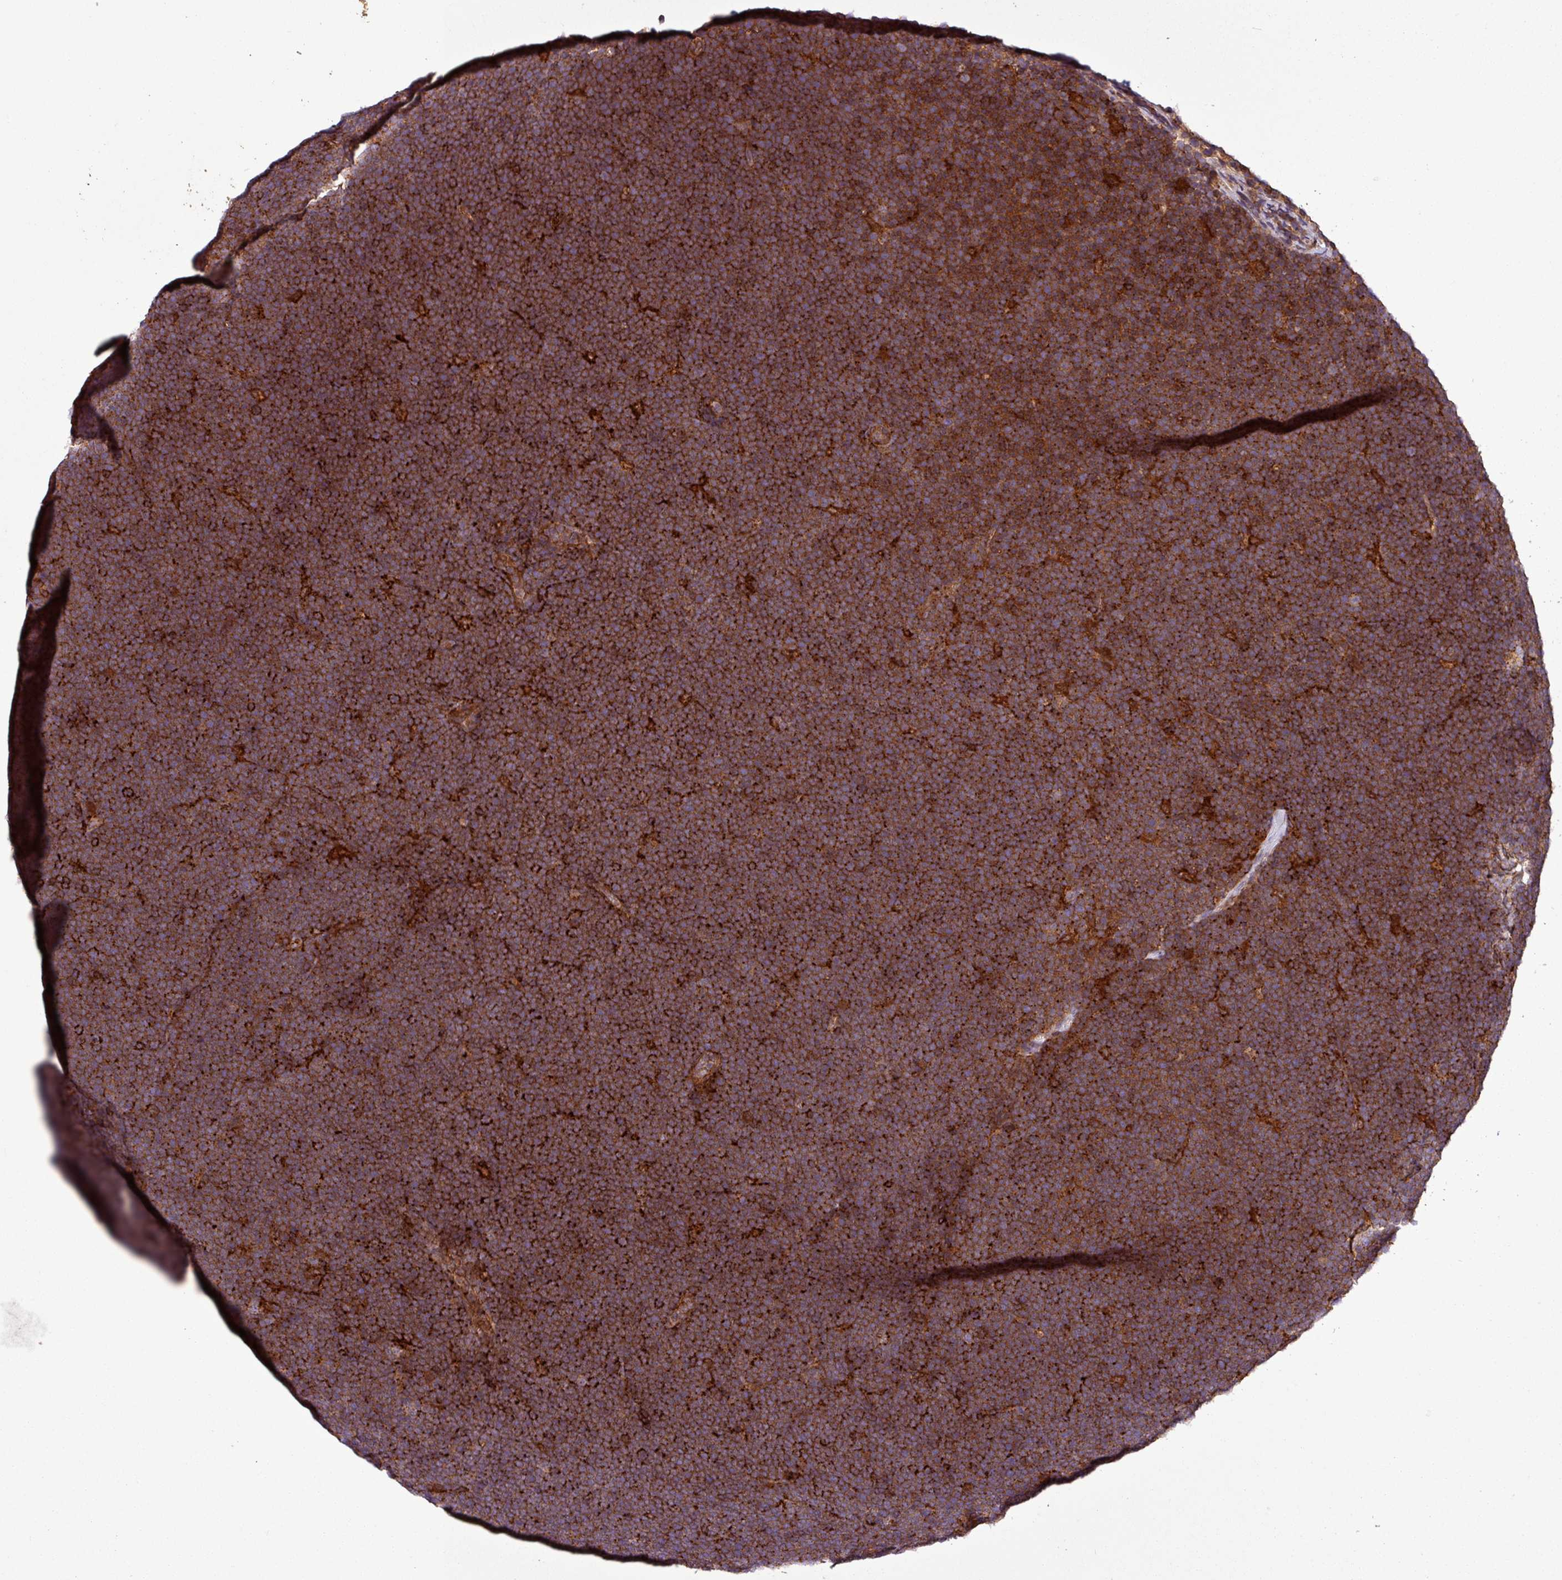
{"staining": {"intensity": "strong", "quantity": ">75%", "location": "cytoplasmic/membranous"}, "tissue": "lymphoma", "cell_type": "Tumor cells", "image_type": "cancer", "snomed": [{"axis": "morphology", "description": "Malignant lymphoma, non-Hodgkin's type, High grade"}, {"axis": "topography", "description": "Lymph node"}], "caption": "DAB (3,3'-diaminobenzidine) immunohistochemical staining of lymphoma displays strong cytoplasmic/membranous protein positivity in approximately >75% of tumor cells.", "gene": "SIRPB2", "patient": {"sex": "male", "age": 13}}